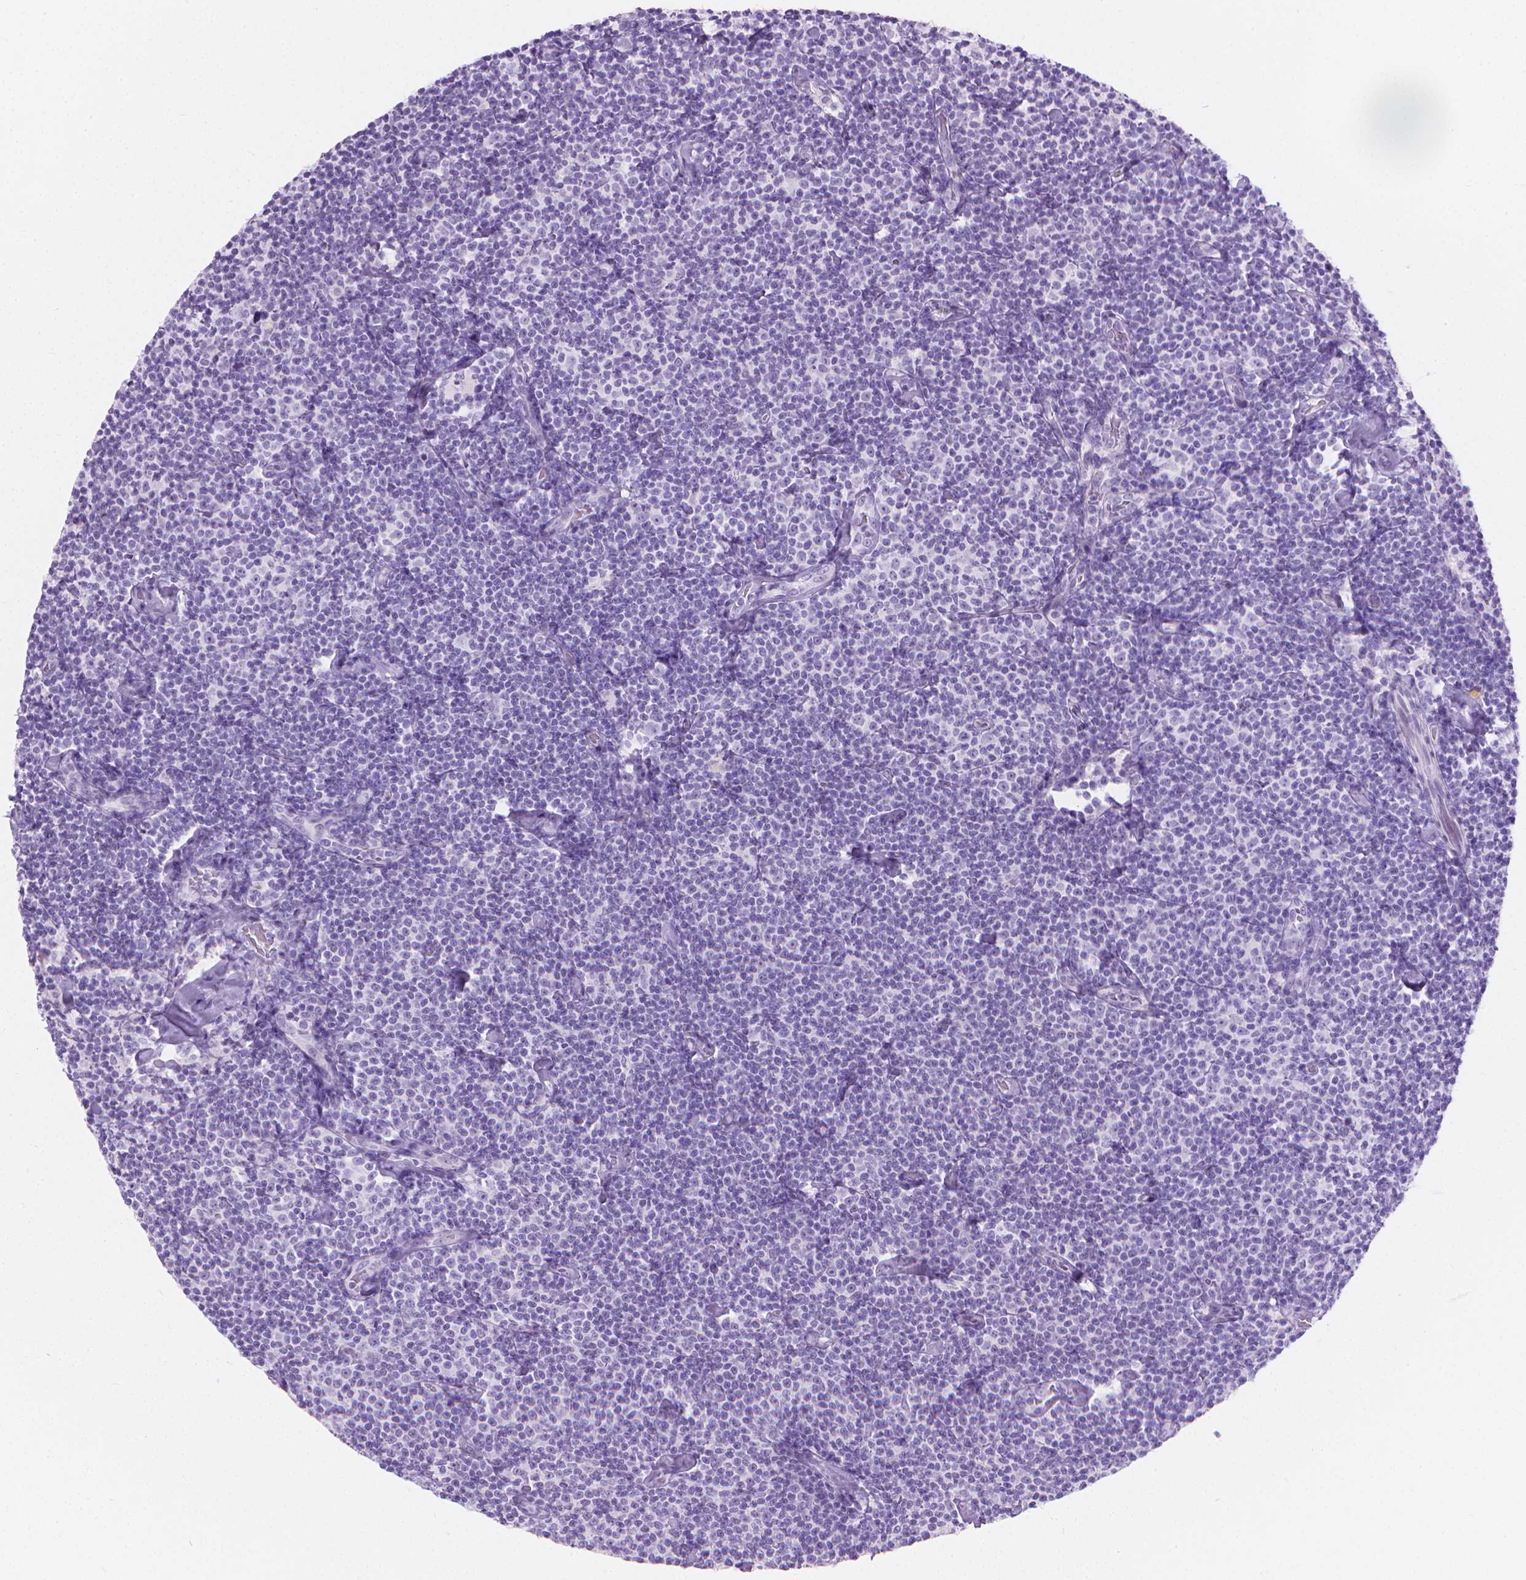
{"staining": {"intensity": "negative", "quantity": "none", "location": "none"}, "tissue": "lymphoma", "cell_type": "Tumor cells", "image_type": "cancer", "snomed": [{"axis": "morphology", "description": "Malignant lymphoma, non-Hodgkin's type, Low grade"}, {"axis": "topography", "description": "Lymph node"}], "caption": "An immunohistochemistry (IHC) photomicrograph of low-grade malignant lymphoma, non-Hodgkin's type is shown. There is no staining in tumor cells of low-grade malignant lymphoma, non-Hodgkin's type. Nuclei are stained in blue.", "gene": "CFAP52", "patient": {"sex": "male", "age": 81}}